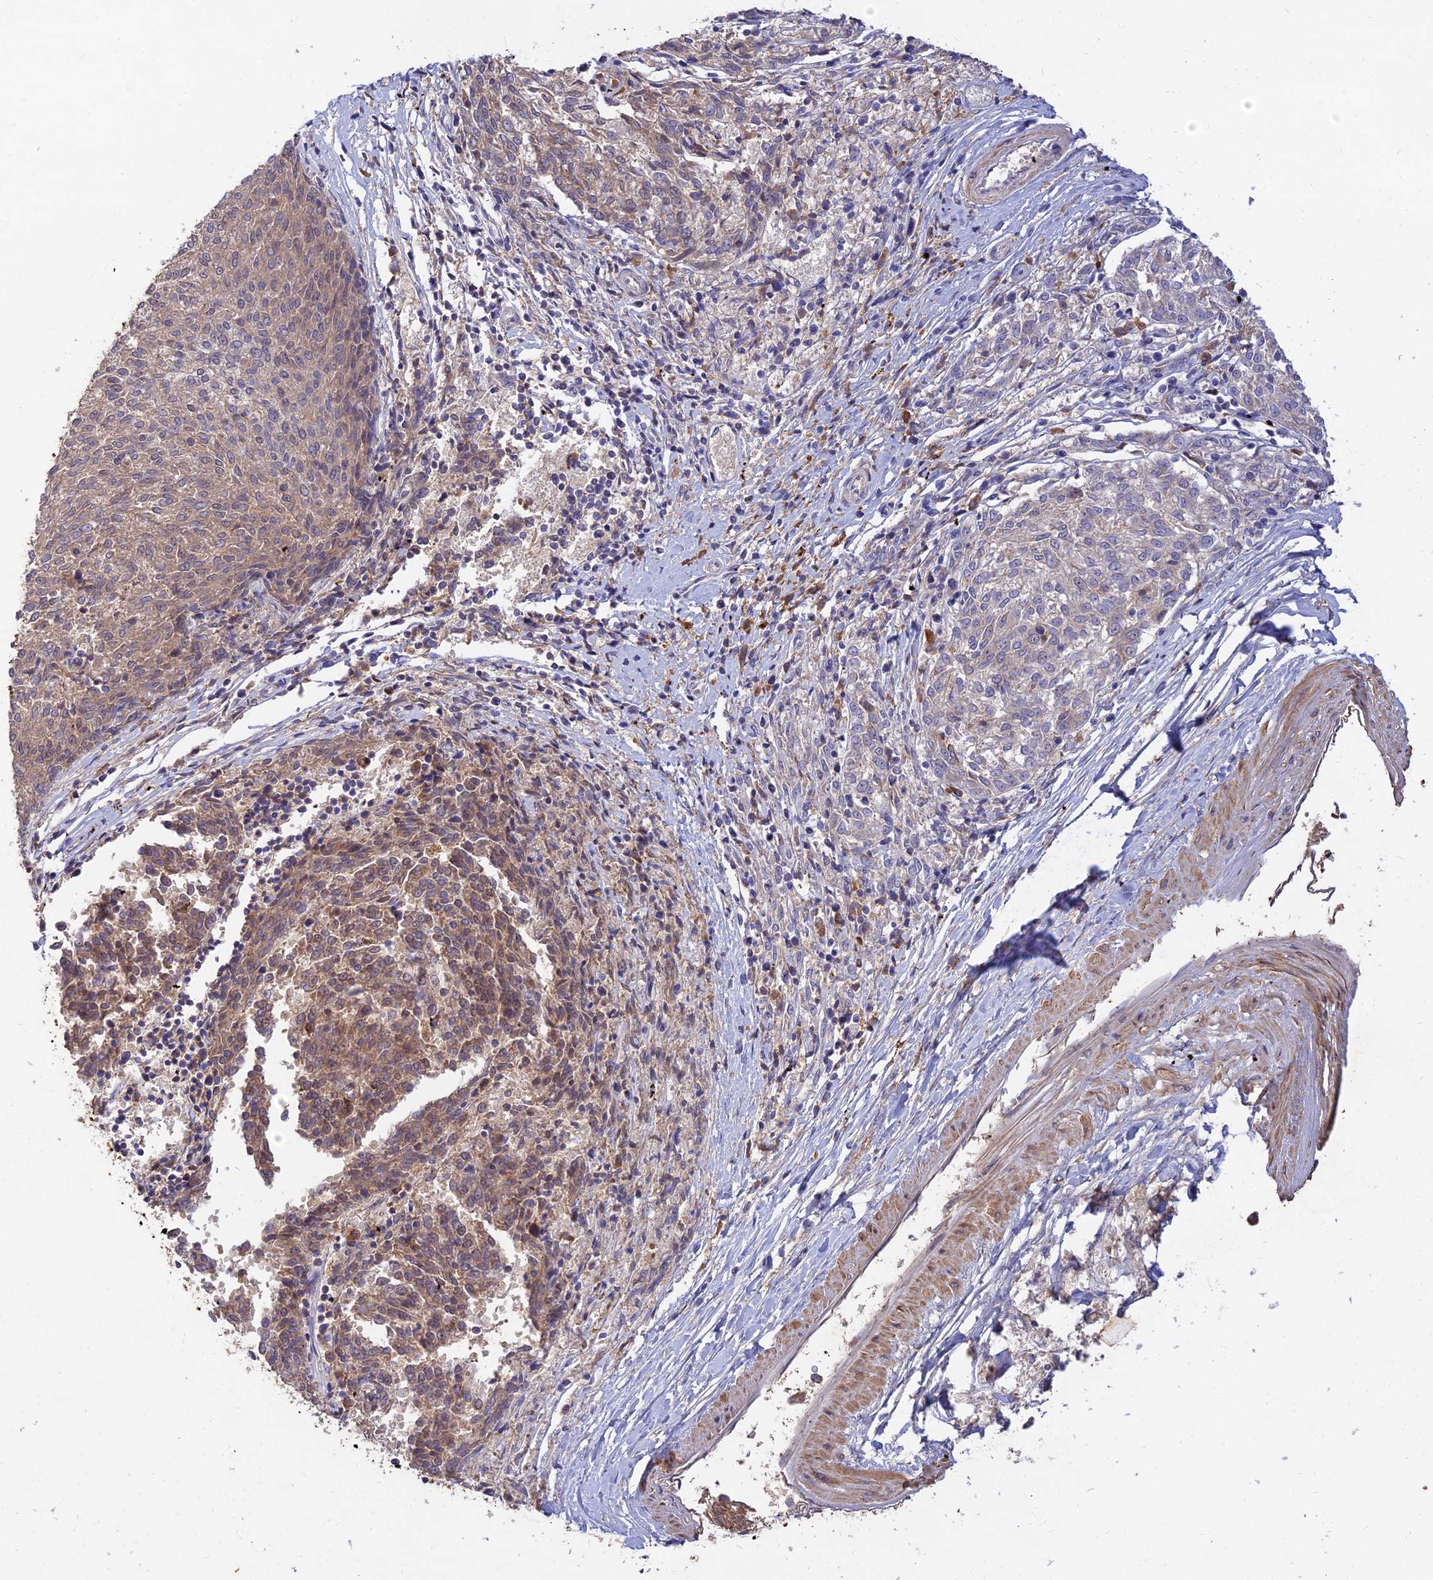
{"staining": {"intensity": "weak", "quantity": "25%-75%", "location": "cytoplasmic/membranous"}, "tissue": "melanoma", "cell_type": "Tumor cells", "image_type": "cancer", "snomed": [{"axis": "morphology", "description": "Malignant melanoma, NOS"}, {"axis": "topography", "description": "Skin"}], "caption": "Protein staining shows weak cytoplasmic/membranous expression in approximately 25%-75% of tumor cells in melanoma.", "gene": "ACSM5", "patient": {"sex": "female", "age": 72}}